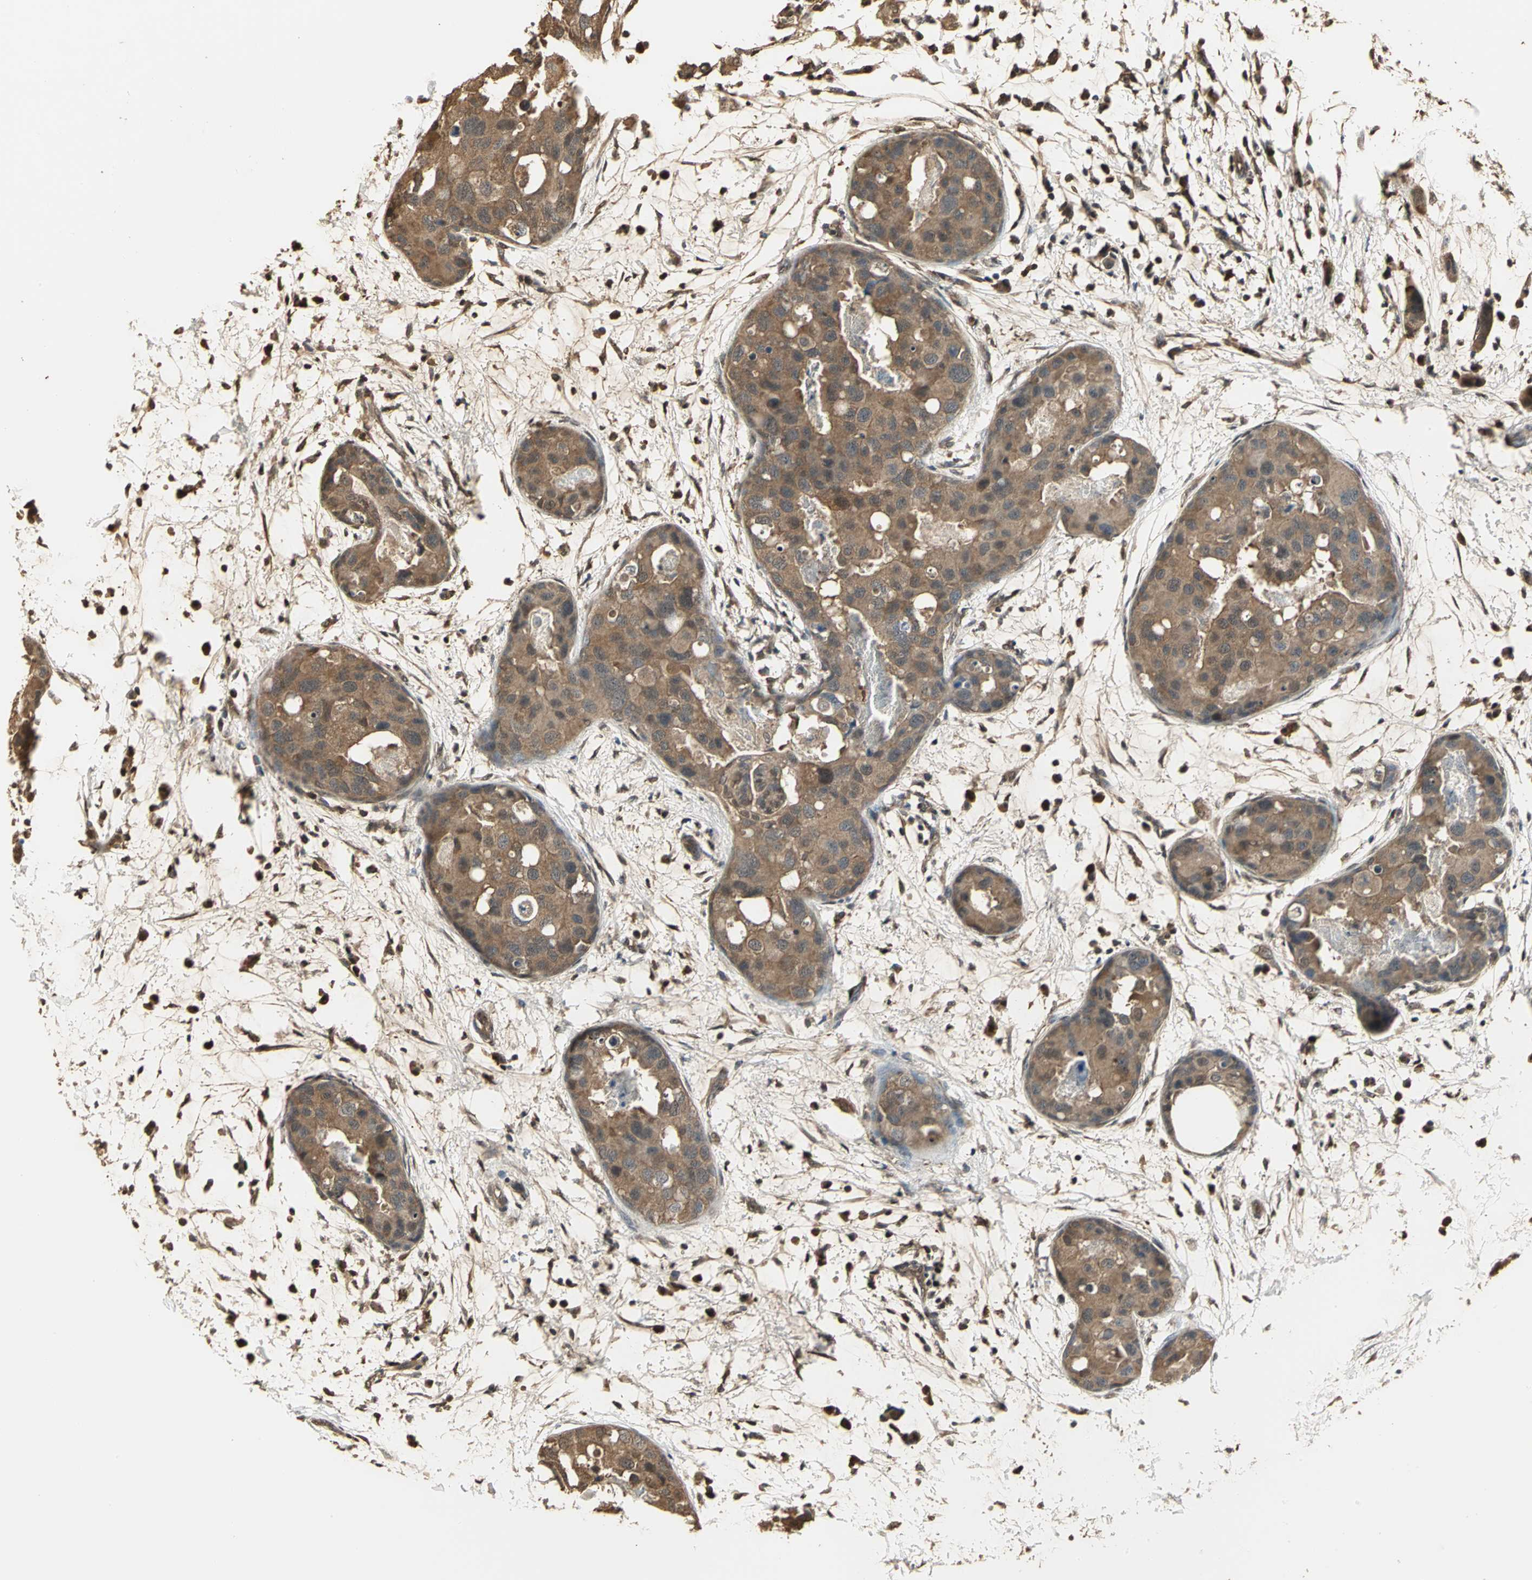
{"staining": {"intensity": "moderate", "quantity": ">75%", "location": "cytoplasmic/membranous"}, "tissue": "breast cancer", "cell_type": "Tumor cells", "image_type": "cancer", "snomed": [{"axis": "morphology", "description": "Normal tissue, NOS"}, {"axis": "morphology", "description": "Duct carcinoma"}, {"axis": "topography", "description": "Breast"}], "caption": "Immunohistochemical staining of human breast cancer (infiltrating ductal carcinoma) shows medium levels of moderate cytoplasmic/membranous protein expression in about >75% of tumor cells.", "gene": "PARK7", "patient": {"sex": "female", "age": 50}}